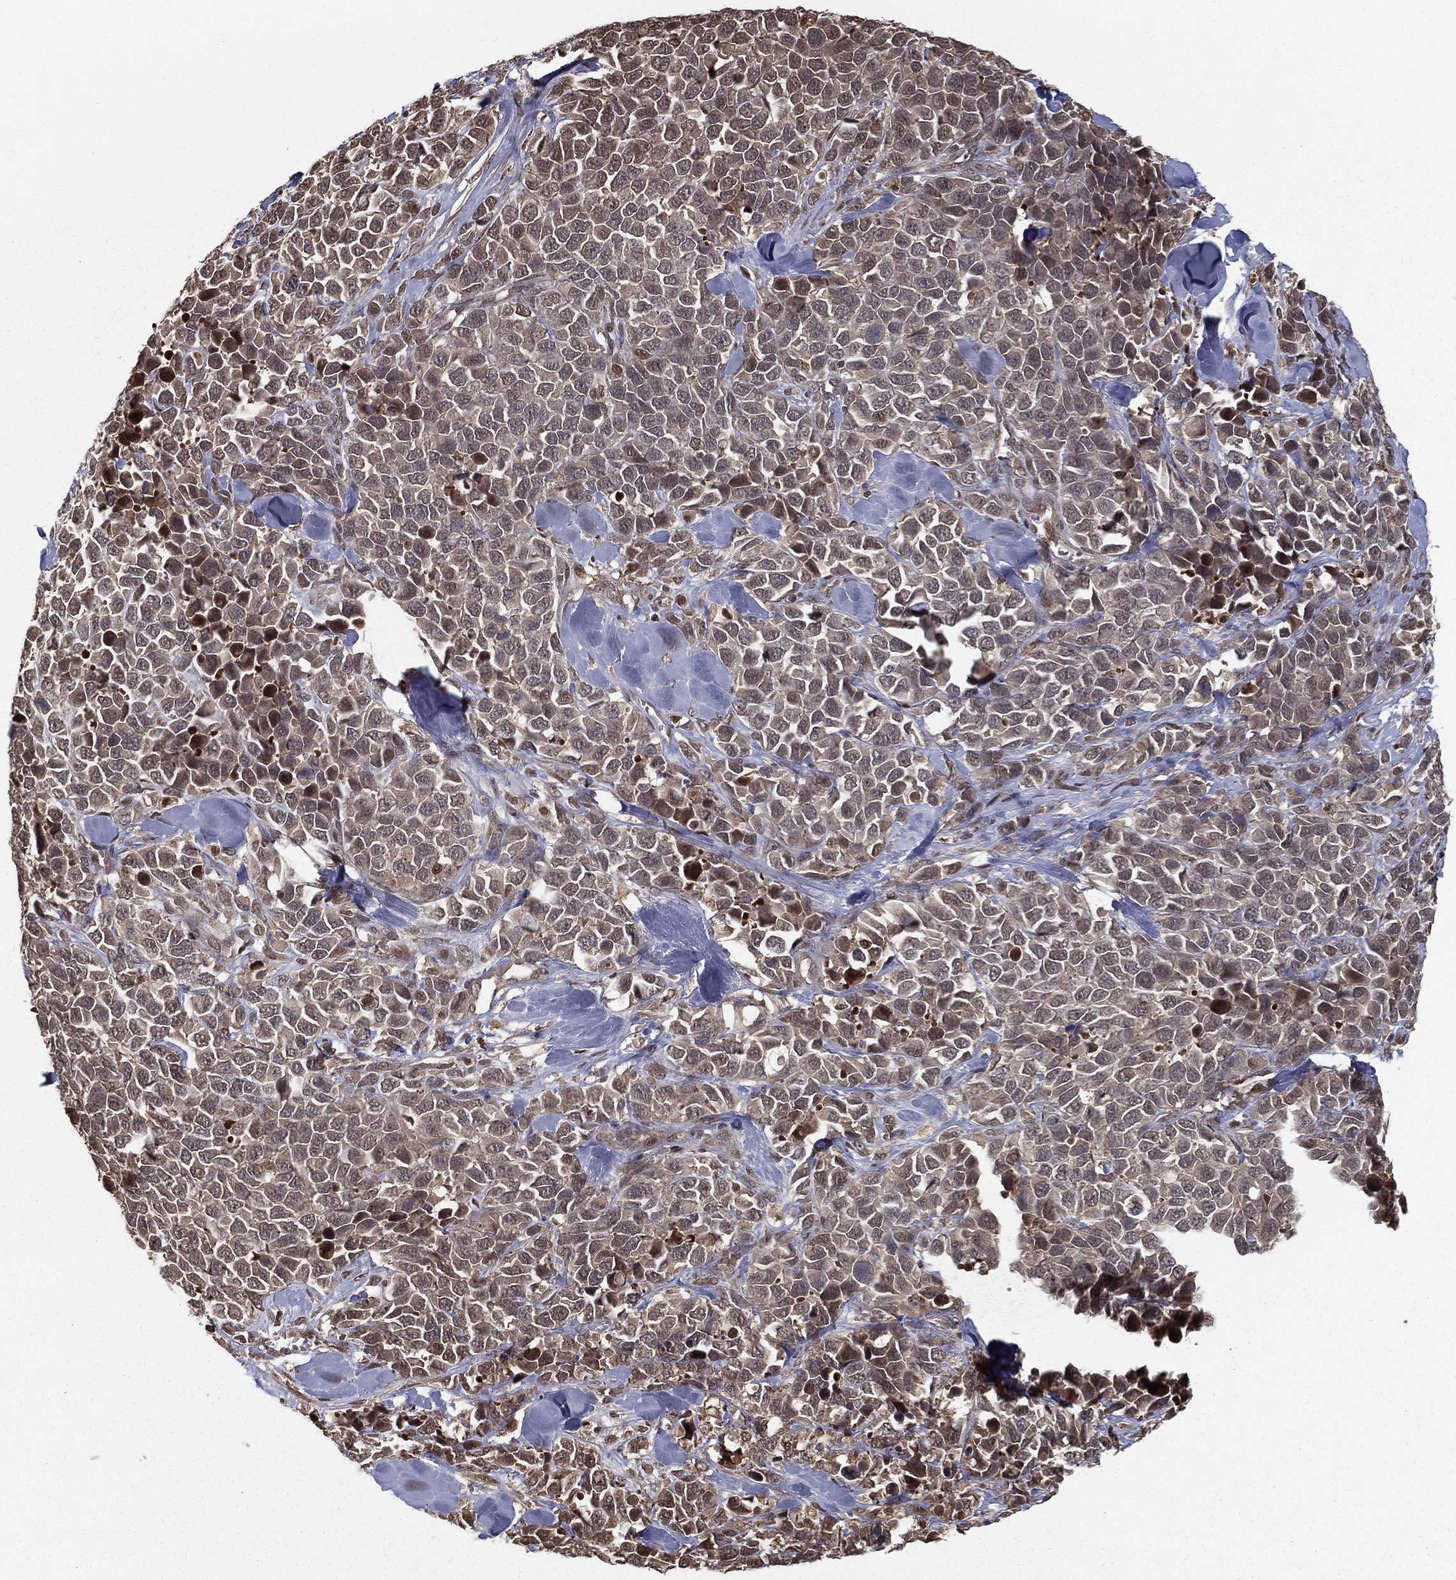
{"staining": {"intensity": "weak", "quantity": "<25%", "location": "cytoplasmic/membranous"}, "tissue": "melanoma", "cell_type": "Tumor cells", "image_type": "cancer", "snomed": [{"axis": "morphology", "description": "Malignant melanoma, Metastatic site"}, {"axis": "topography", "description": "Skin"}], "caption": "This micrograph is of melanoma stained with immunohistochemistry (IHC) to label a protein in brown with the nuclei are counter-stained blue. There is no positivity in tumor cells.", "gene": "SLC6A6", "patient": {"sex": "male", "age": 84}}